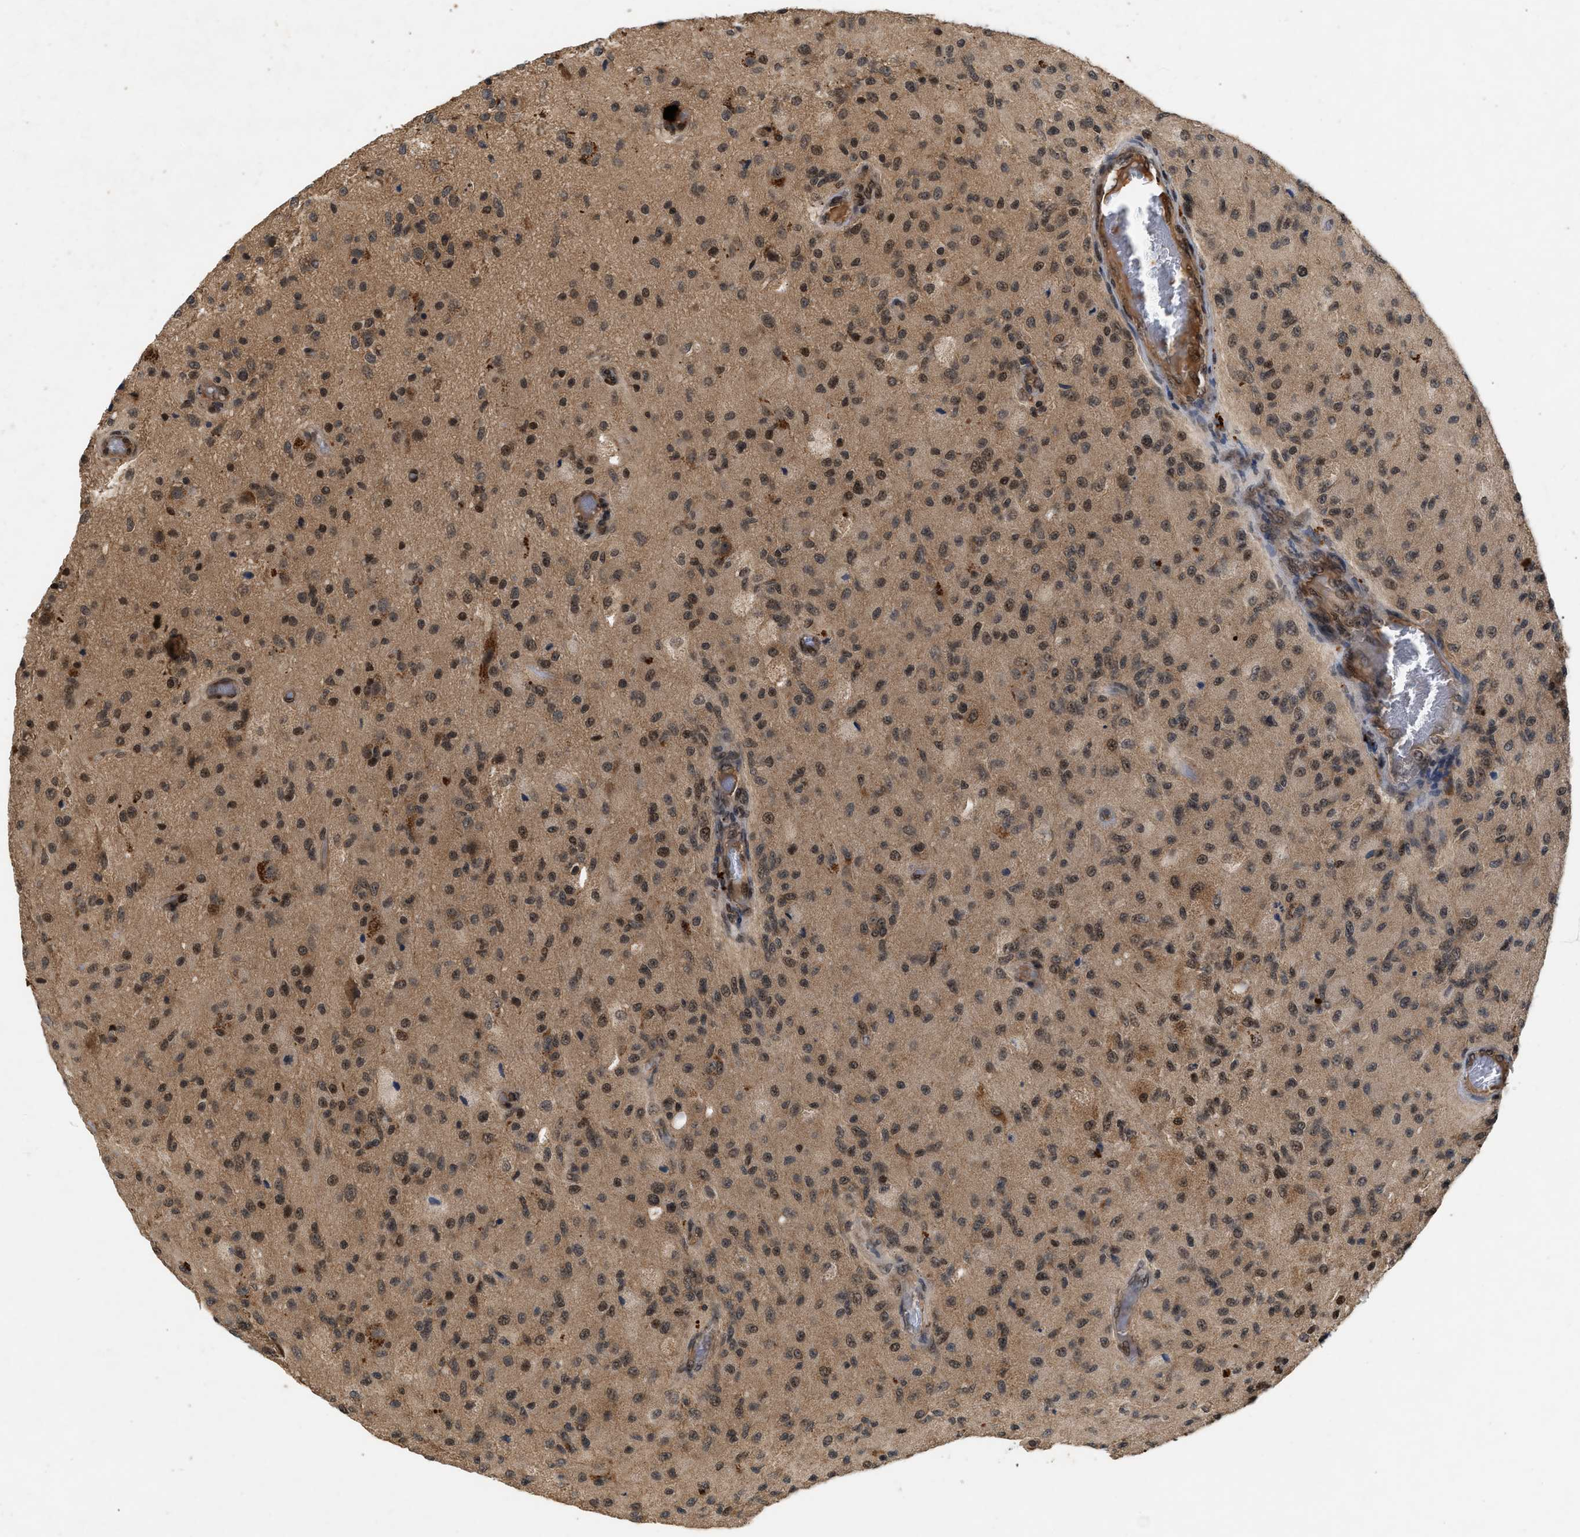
{"staining": {"intensity": "moderate", "quantity": ">75%", "location": "nuclear"}, "tissue": "glioma", "cell_type": "Tumor cells", "image_type": "cancer", "snomed": [{"axis": "morphology", "description": "Normal tissue, NOS"}, {"axis": "morphology", "description": "Glioma, malignant, High grade"}, {"axis": "topography", "description": "Cerebral cortex"}], "caption": "Immunohistochemical staining of malignant high-grade glioma demonstrates moderate nuclear protein staining in about >75% of tumor cells. The protein of interest is shown in brown color, while the nuclei are stained blue.", "gene": "RUSC2", "patient": {"sex": "male", "age": 77}}